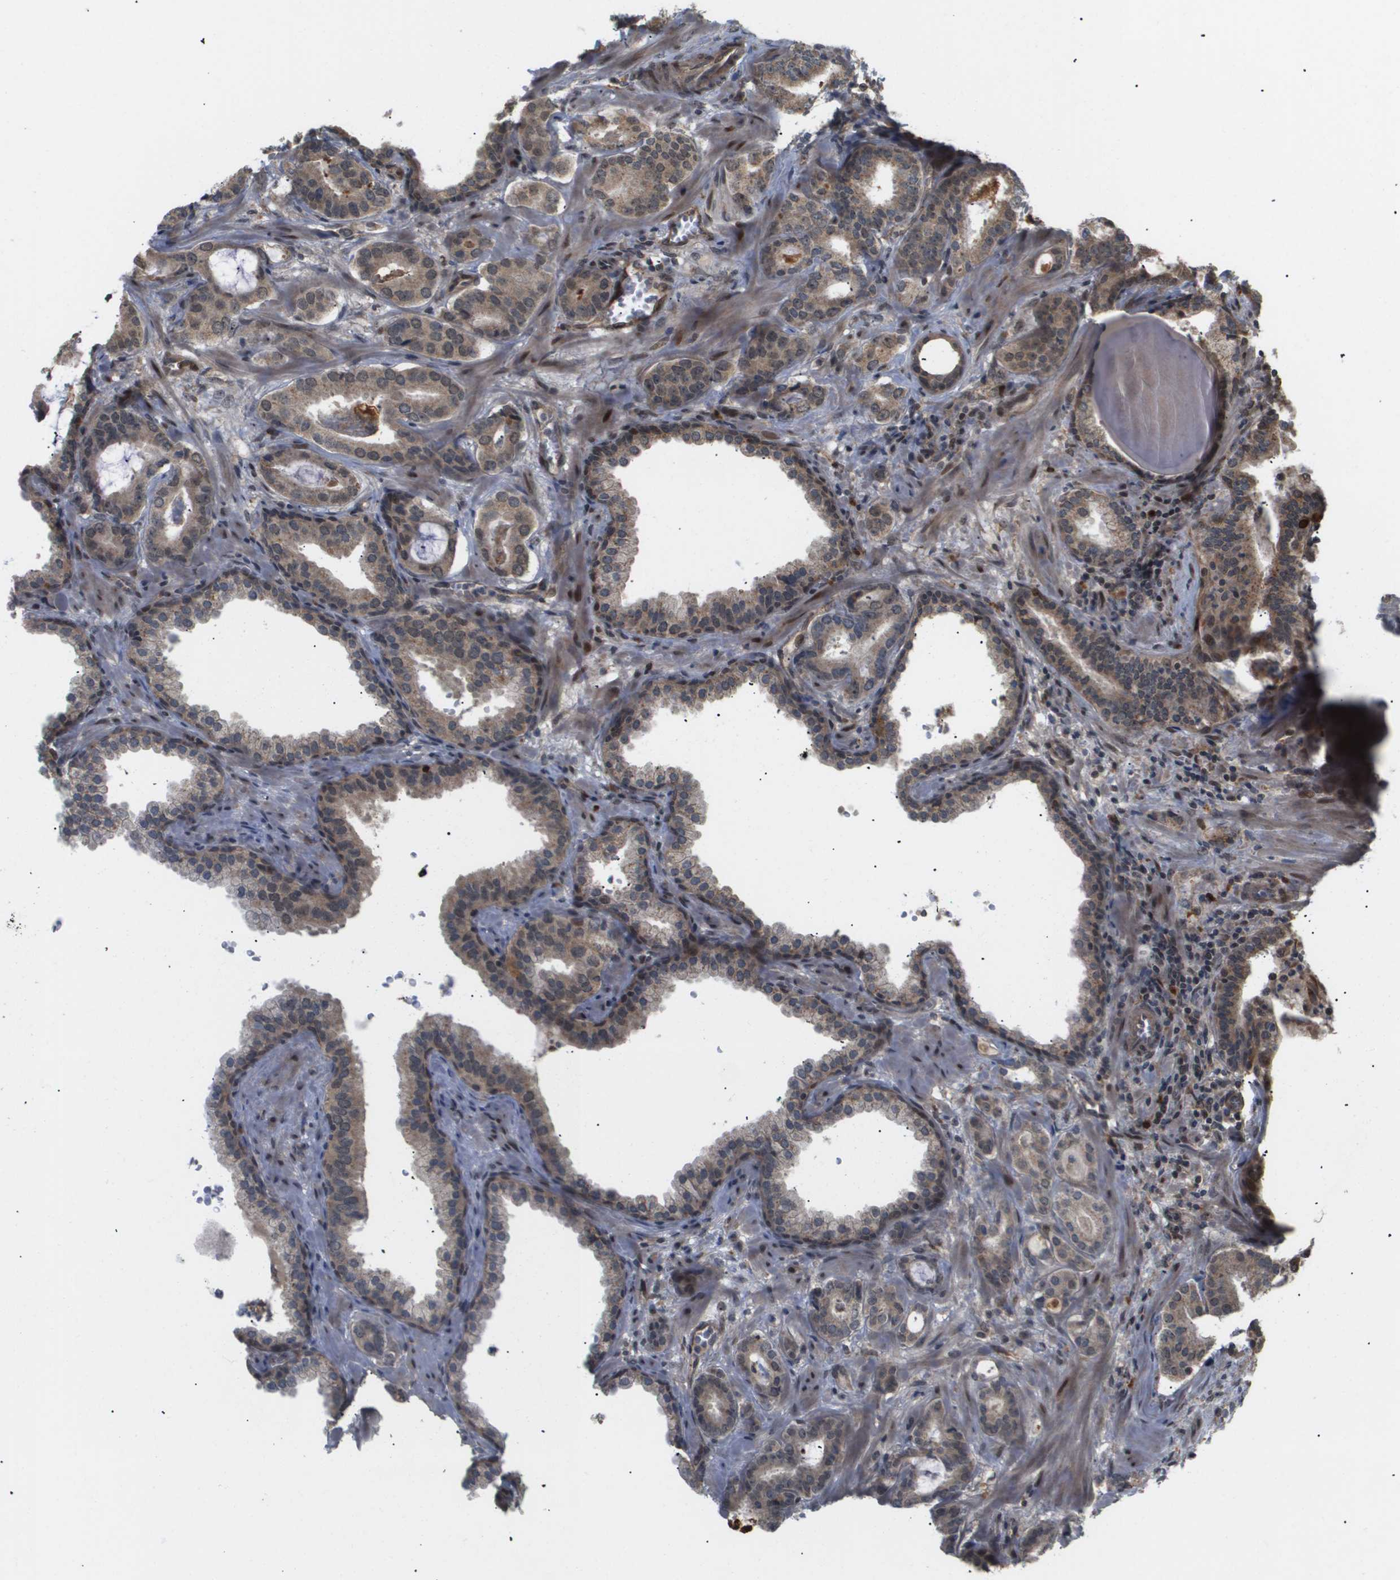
{"staining": {"intensity": "weak", "quantity": ">75%", "location": "cytoplasmic/membranous"}, "tissue": "prostate cancer", "cell_type": "Tumor cells", "image_type": "cancer", "snomed": [{"axis": "morphology", "description": "Adenocarcinoma, Low grade"}, {"axis": "topography", "description": "Prostate"}], "caption": "About >75% of tumor cells in human low-grade adenocarcinoma (prostate) demonstrate weak cytoplasmic/membranous protein expression as visualized by brown immunohistochemical staining.", "gene": "PDGFB", "patient": {"sex": "male", "age": 53}}